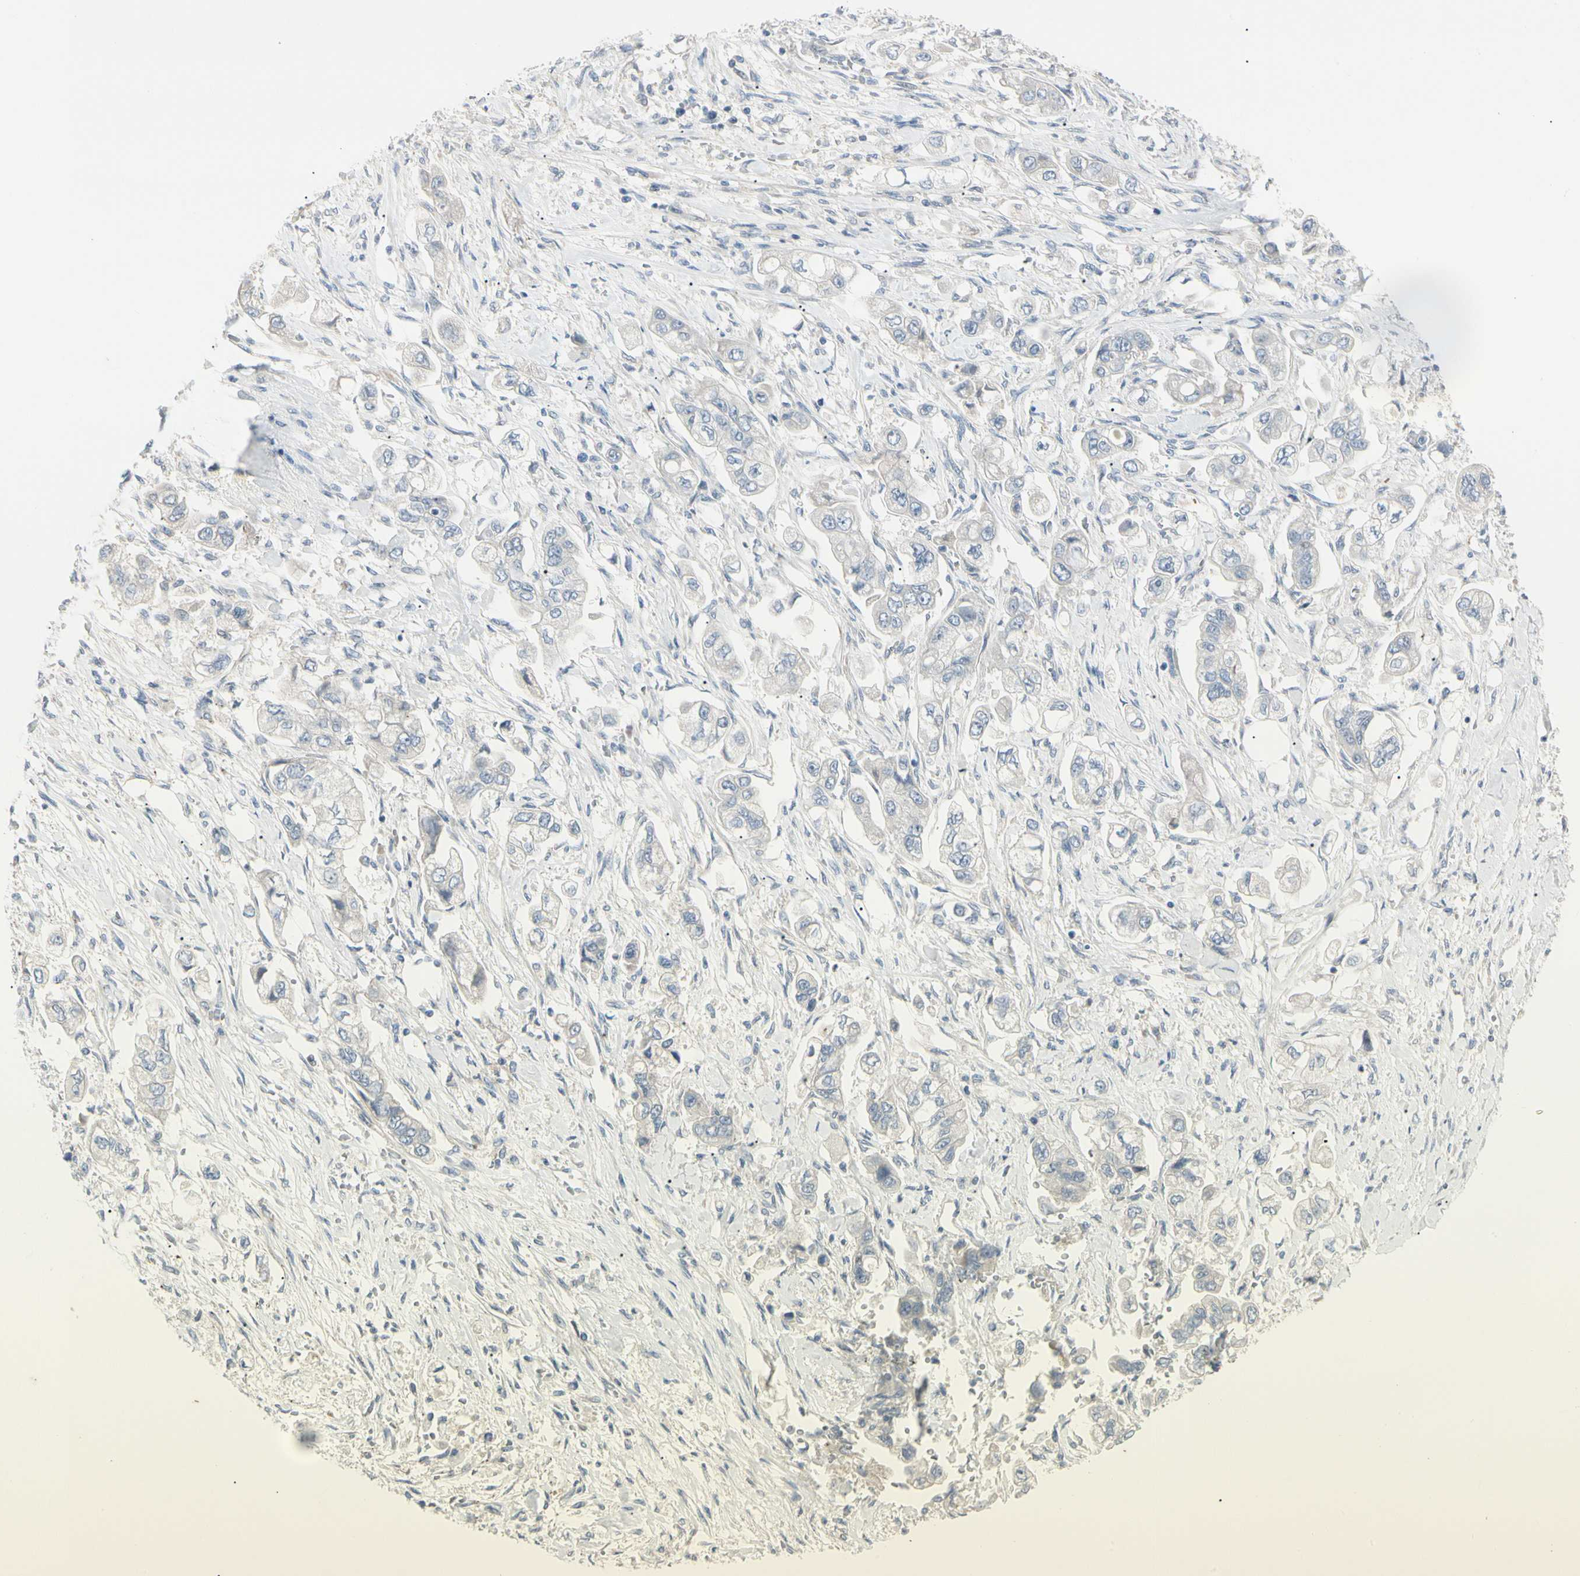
{"staining": {"intensity": "negative", "quantity": "none", "location": "none"}, "tissue": "stomach cancer", "cell_type": "Tumor cells", "image_type": "cancer", "snomed": [{"axis": "morphology", "description": "Adenocarcinoma, NOS"}, {"axis": "topography", "description": "Stomach"}], "caption": "High magnification brightfield microscopy of stomach cancer stained with DAB (3,3'-diaminobenzidine) (brown) and counterstained with hematoxylin (blue): tumor cells show no significant positivity.", "gene": "ALDH18A1", "patient": {"sex": "male", "age": 62}}